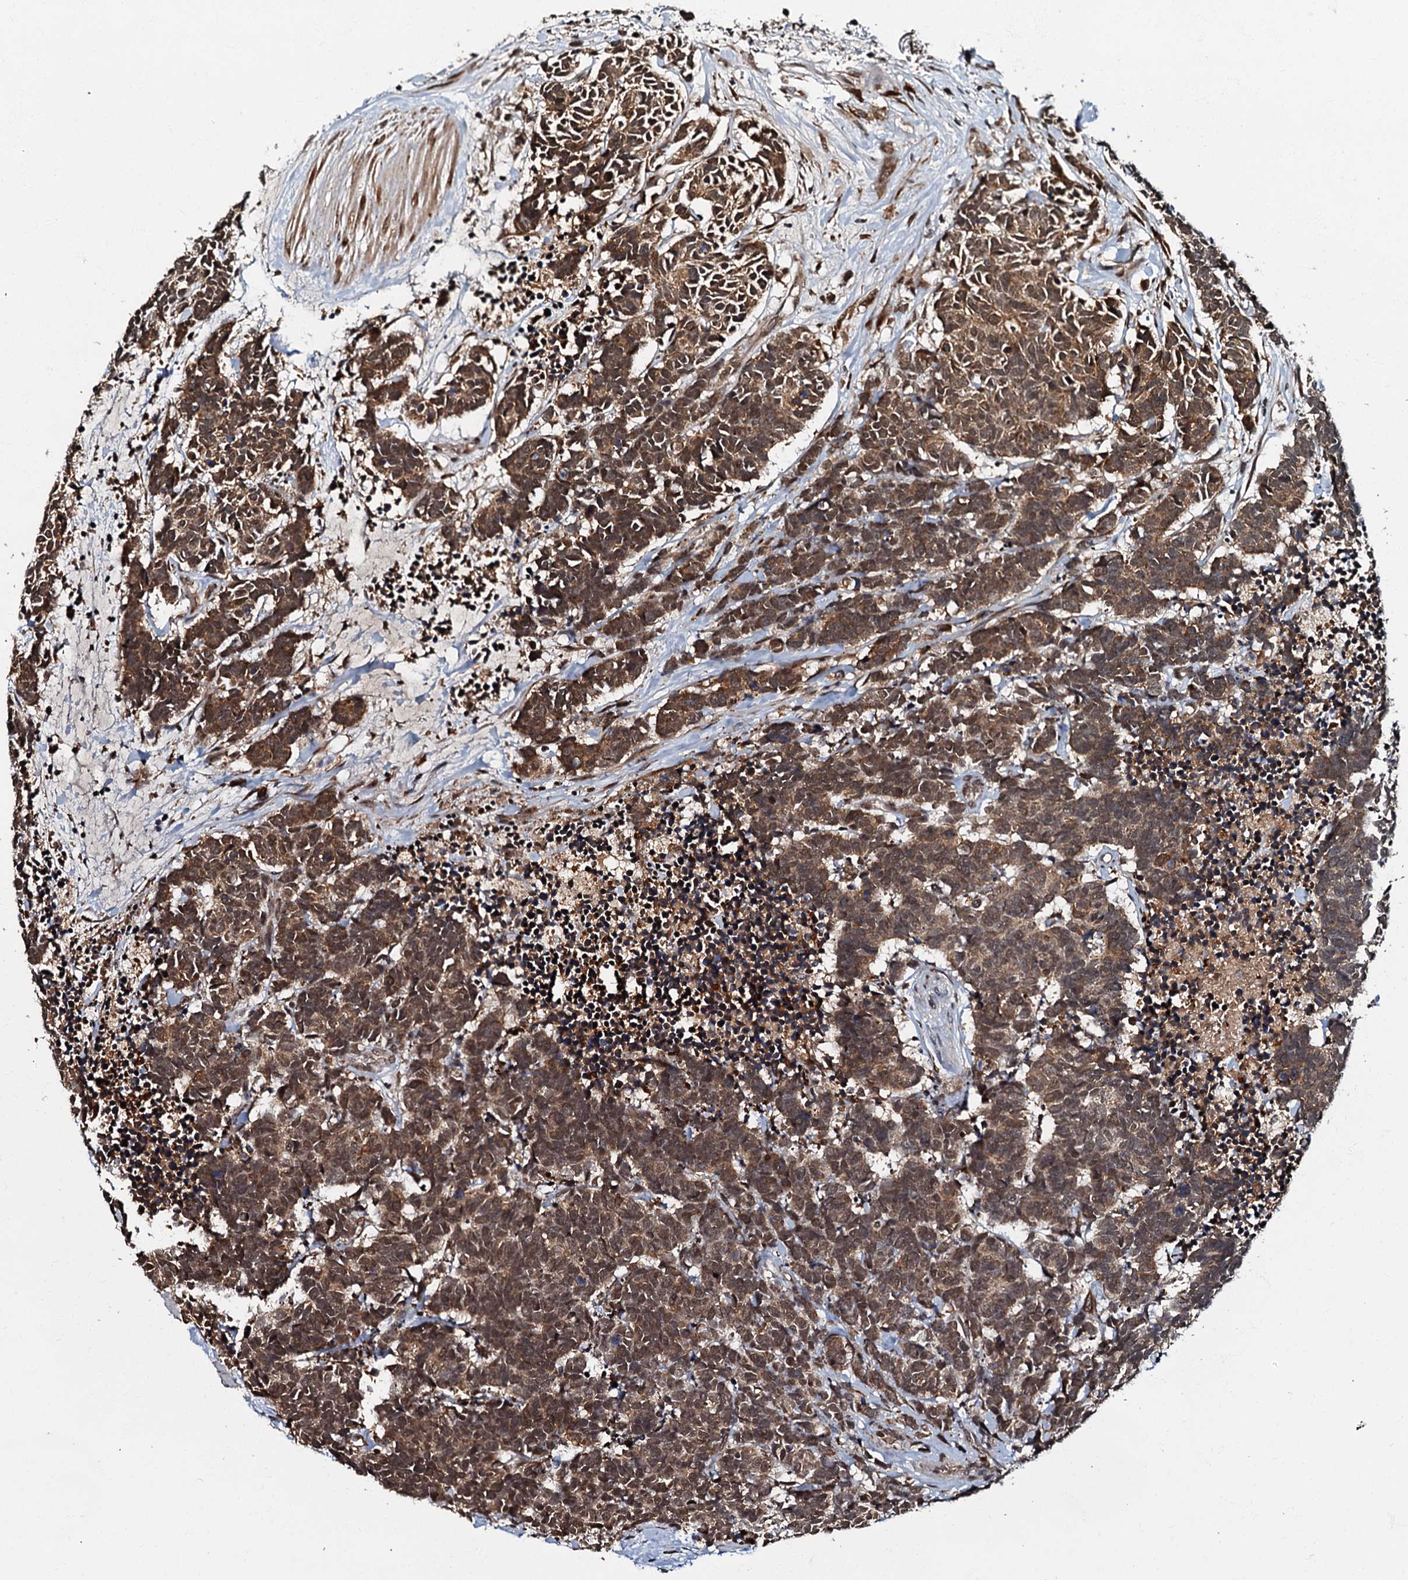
{"staining": {"intensity": "moderate", "quantity": ">75%", "location": "cytoplasmic/membranous,nuclear"}, "tissue": "carcinoid", "cell_type": "Tumor cells", "image_type": "cancer", "snomed": [{"axis": "morphology", "description": "Carcinoma, NOS"}, {"axis": "morphology", "description": "Carcinoid, malignant, NOS"}, {"axis": "topography", "description": "Urinary bladder"}], "caption": "Immunohistochemical staining of human carcinoid exhibits moderate cytoplasmic/membranous and nuclear protein expression in approximately >75% of tumor cells.", "gene": "C18orf32", "patient": {"sex": "male", "age": 57}}